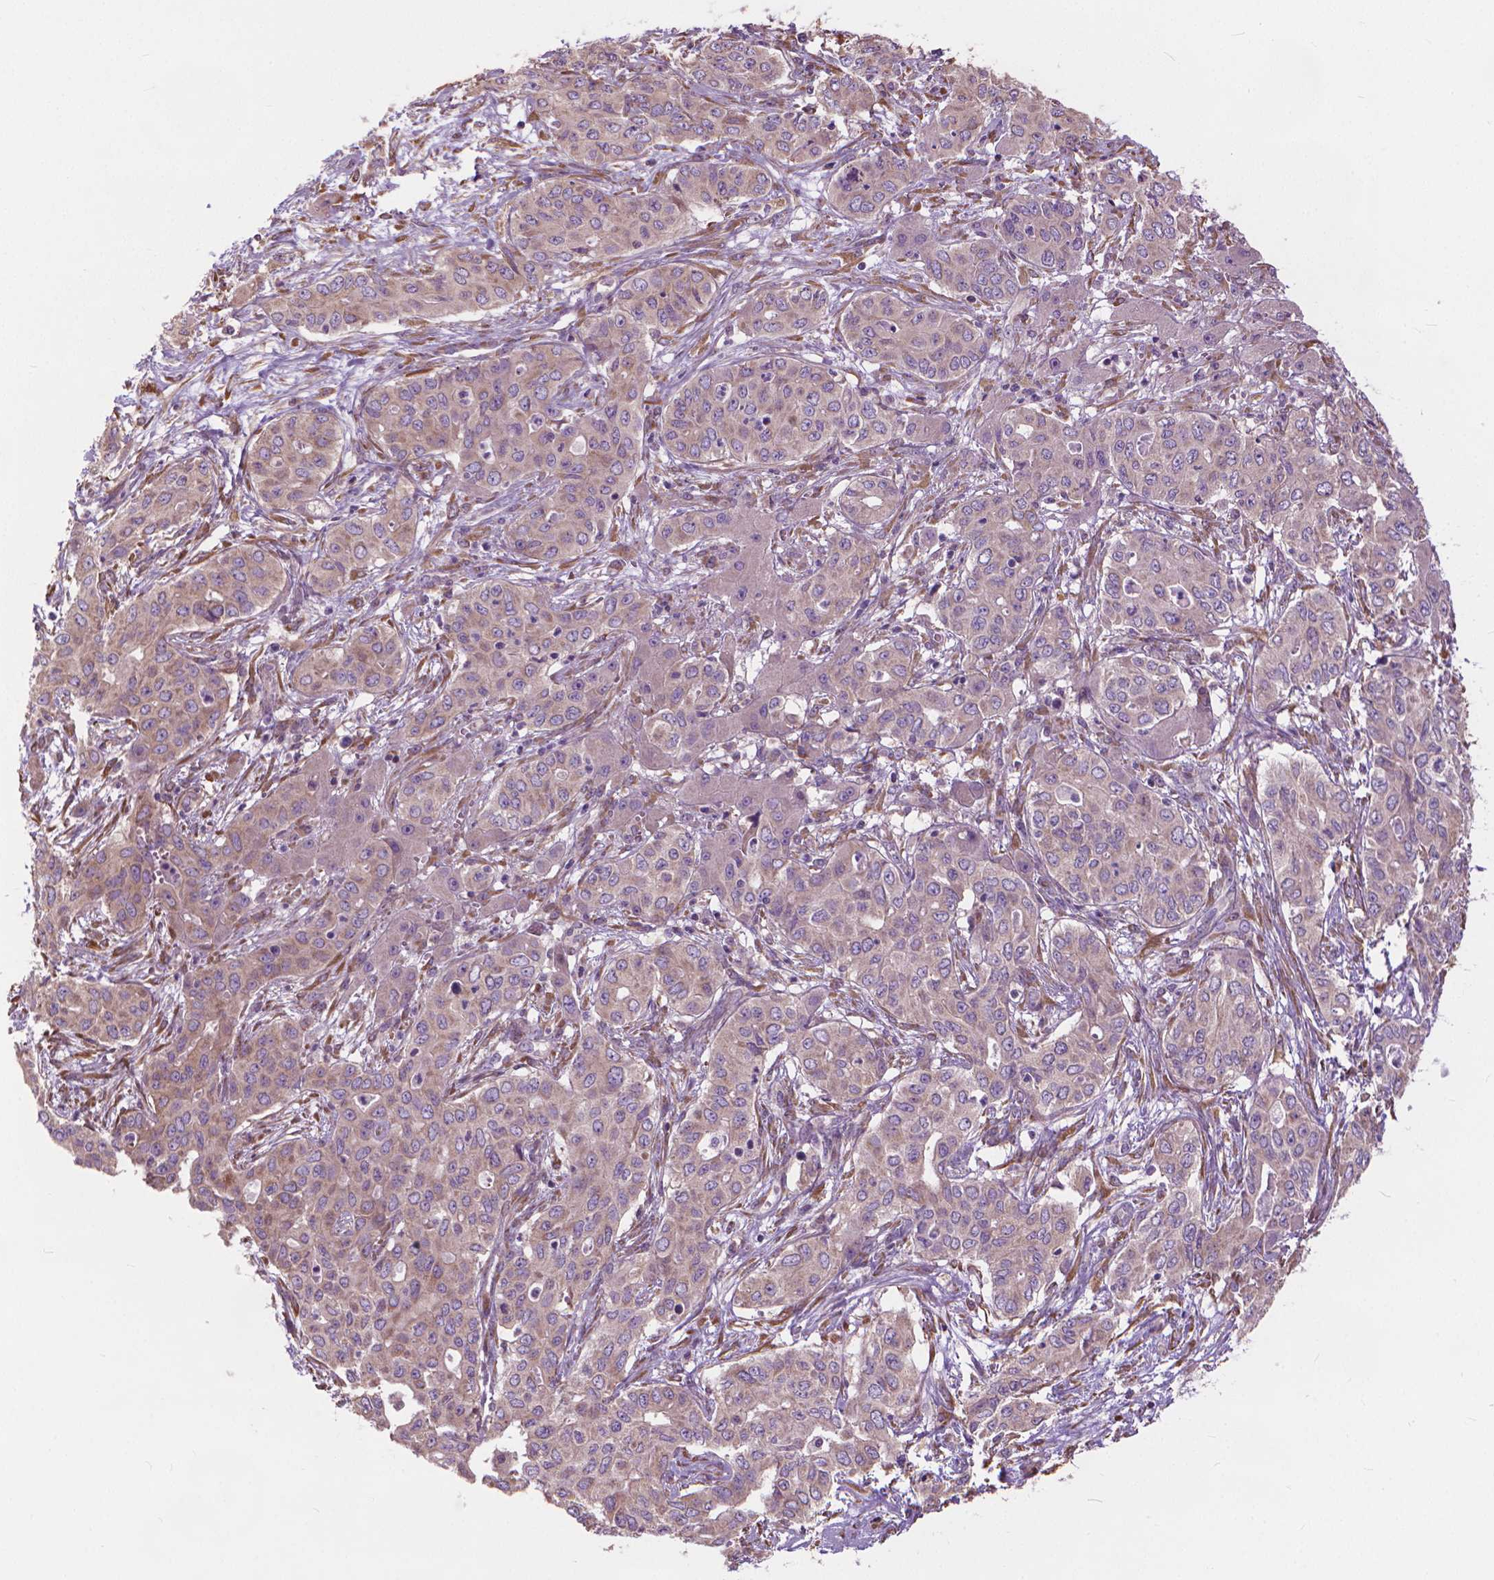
{"staining": {"intensity": "weak", "quantity": "<25%", "location": "cytoplasmic/membranous"}, "tissue": "liver cancer", "cell_type": "Tumor cells", "image_type": "cancer", "snomed": [{"axis": "morphology", "description": "Cholangiocarcinoma"}, {"axis": "topography", "description": "Liver"}], "caption": "Cholangiocarcinoma (liver) was stained to show a protein in brown. There is no significant expression in tumor cells.", "gene": "NUDT1", "patient": {"sex": "female", "age": 65}}